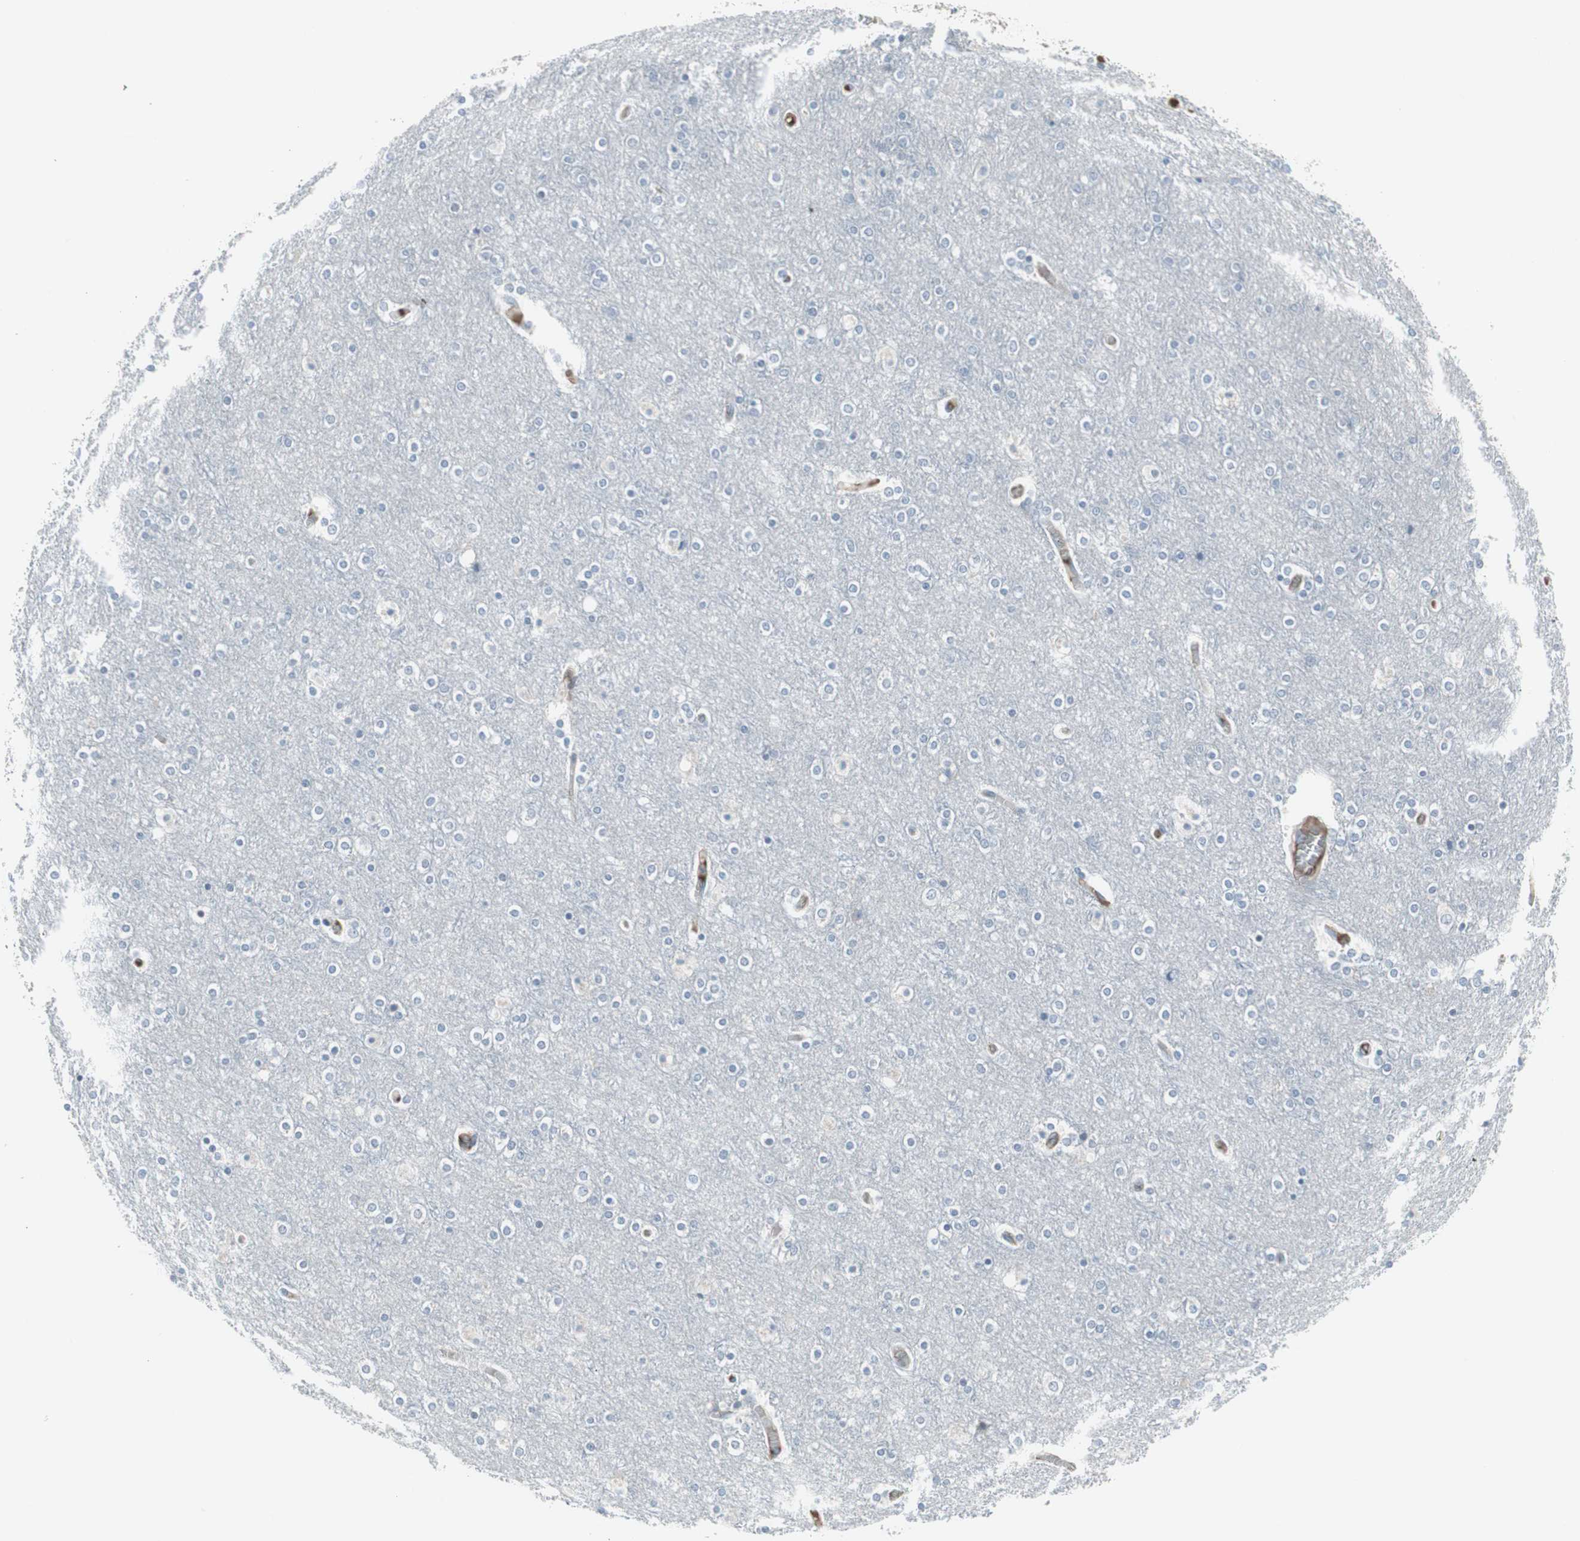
{"staining": {"intensity": "negative", "quantity": "none", "location": "none"}, "tissue": "cerebral cortex", "cell_type": "Endothelial cells", "image_type": "normal", "snomed": [{"axis": "morphology", "description": "Normal tissue, NOS"}, {"axis": "topography", "description": "Cerebral cortex"}], "caption": "Cerebral cortex was stained to show a protein in brown. There is no significant positivity in endothelial cells. (Immunohistochemistry, brightfield microscopy, high magnification).", "gene": "ZSCAN32", "patient": {"sex": "female", "age": 54}}